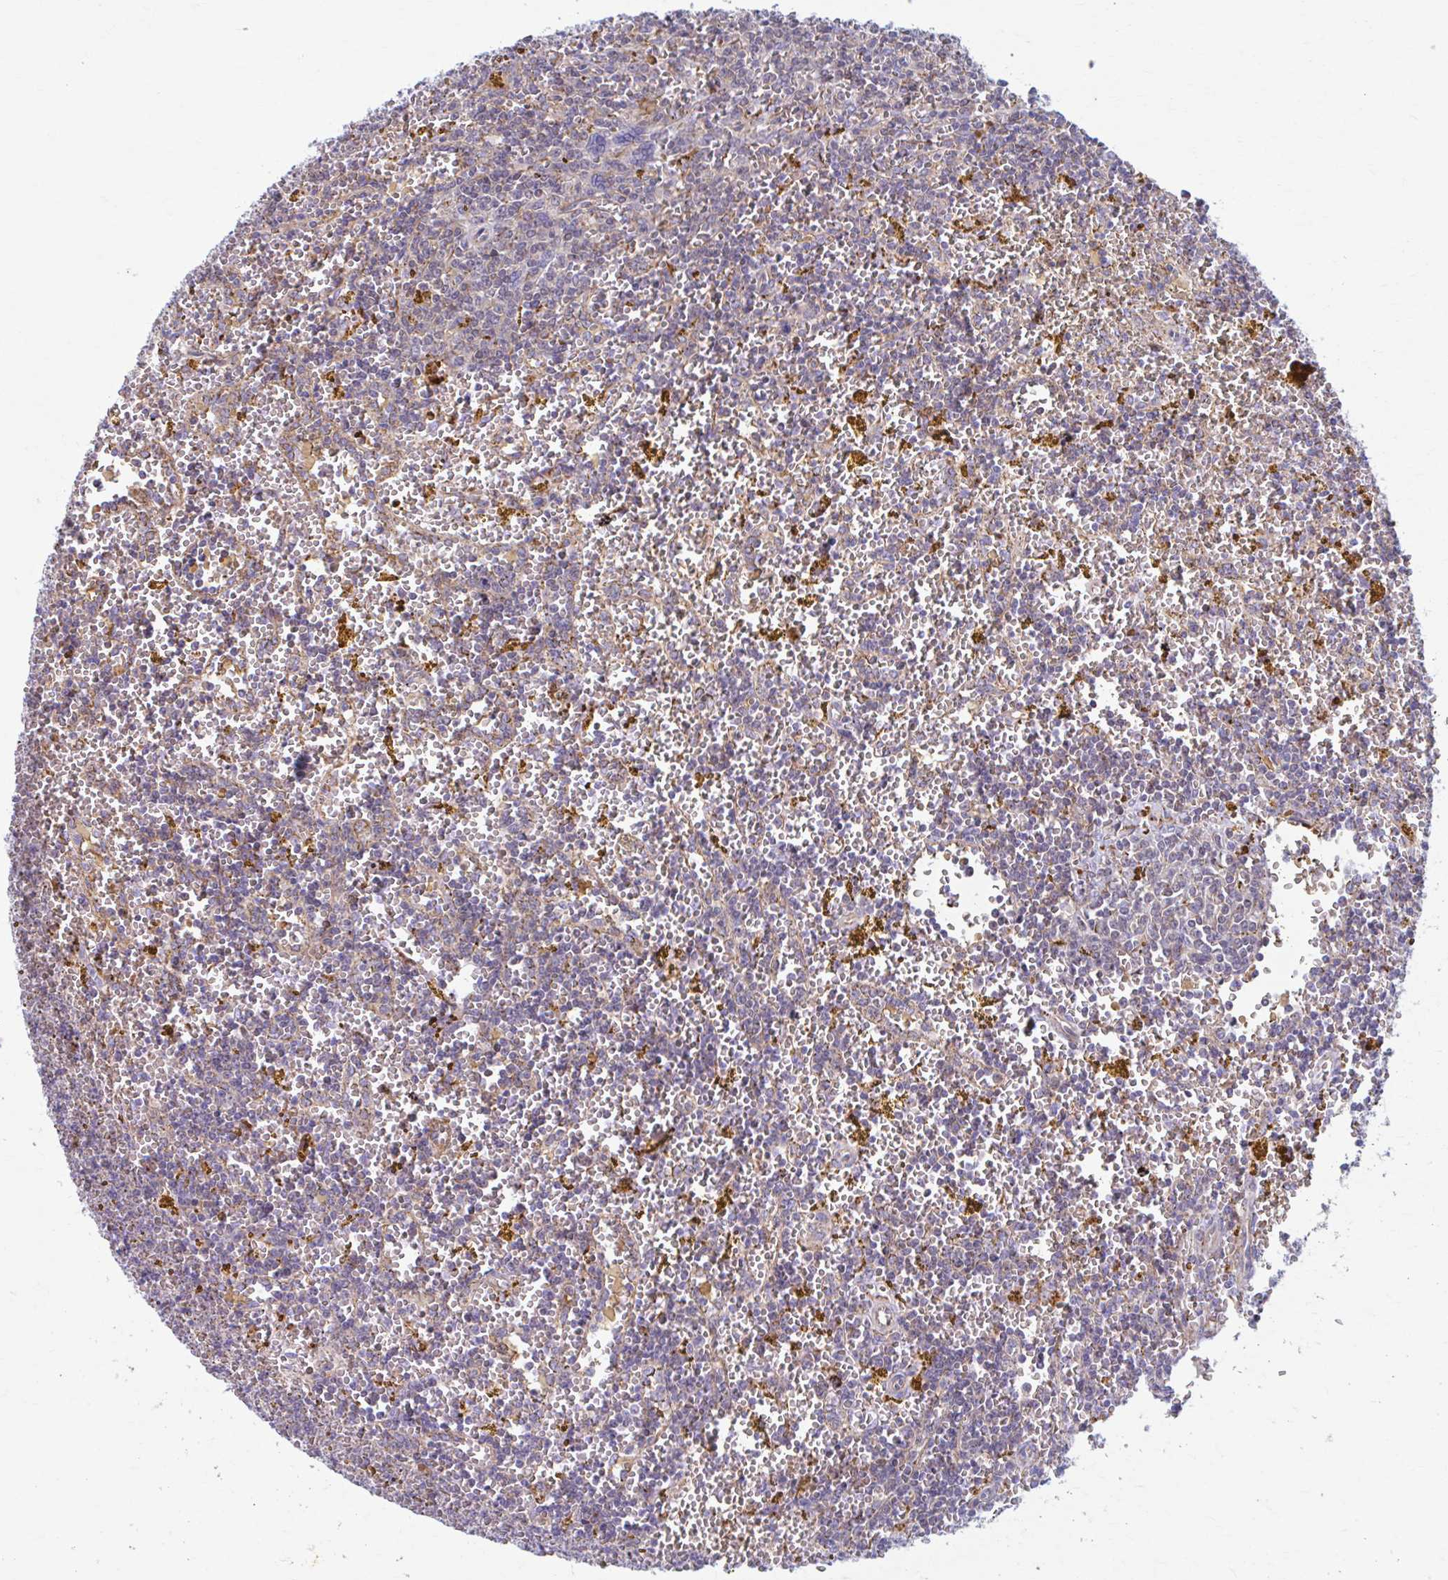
{"staining": {"intensity": "negative", "quantity": "none", "location": "none"}, "tissue": "lymphoma", "cell_type": "Tumor cells", "image_type": "cancer", "snomed": [{"axis": "morphology", "description": "Malignant lymphoma, non-Hodgkin's type, Low grade"}, {"axis": "topography", "description": "Spleen"}, {"axis": "topography", "description": "Lymph node"}], "caption": "High power microscopy histopathology image of an immunohistochemistry photomicrograph of lymphoma, revealing no significant positivity in tumor cells. (Brightfield microscopy of DAB (3,3'-diaminobenzidine) IHC at high magnification).", "gene": "ADAT3", "patient": {"sex": "female", "age": 66}}